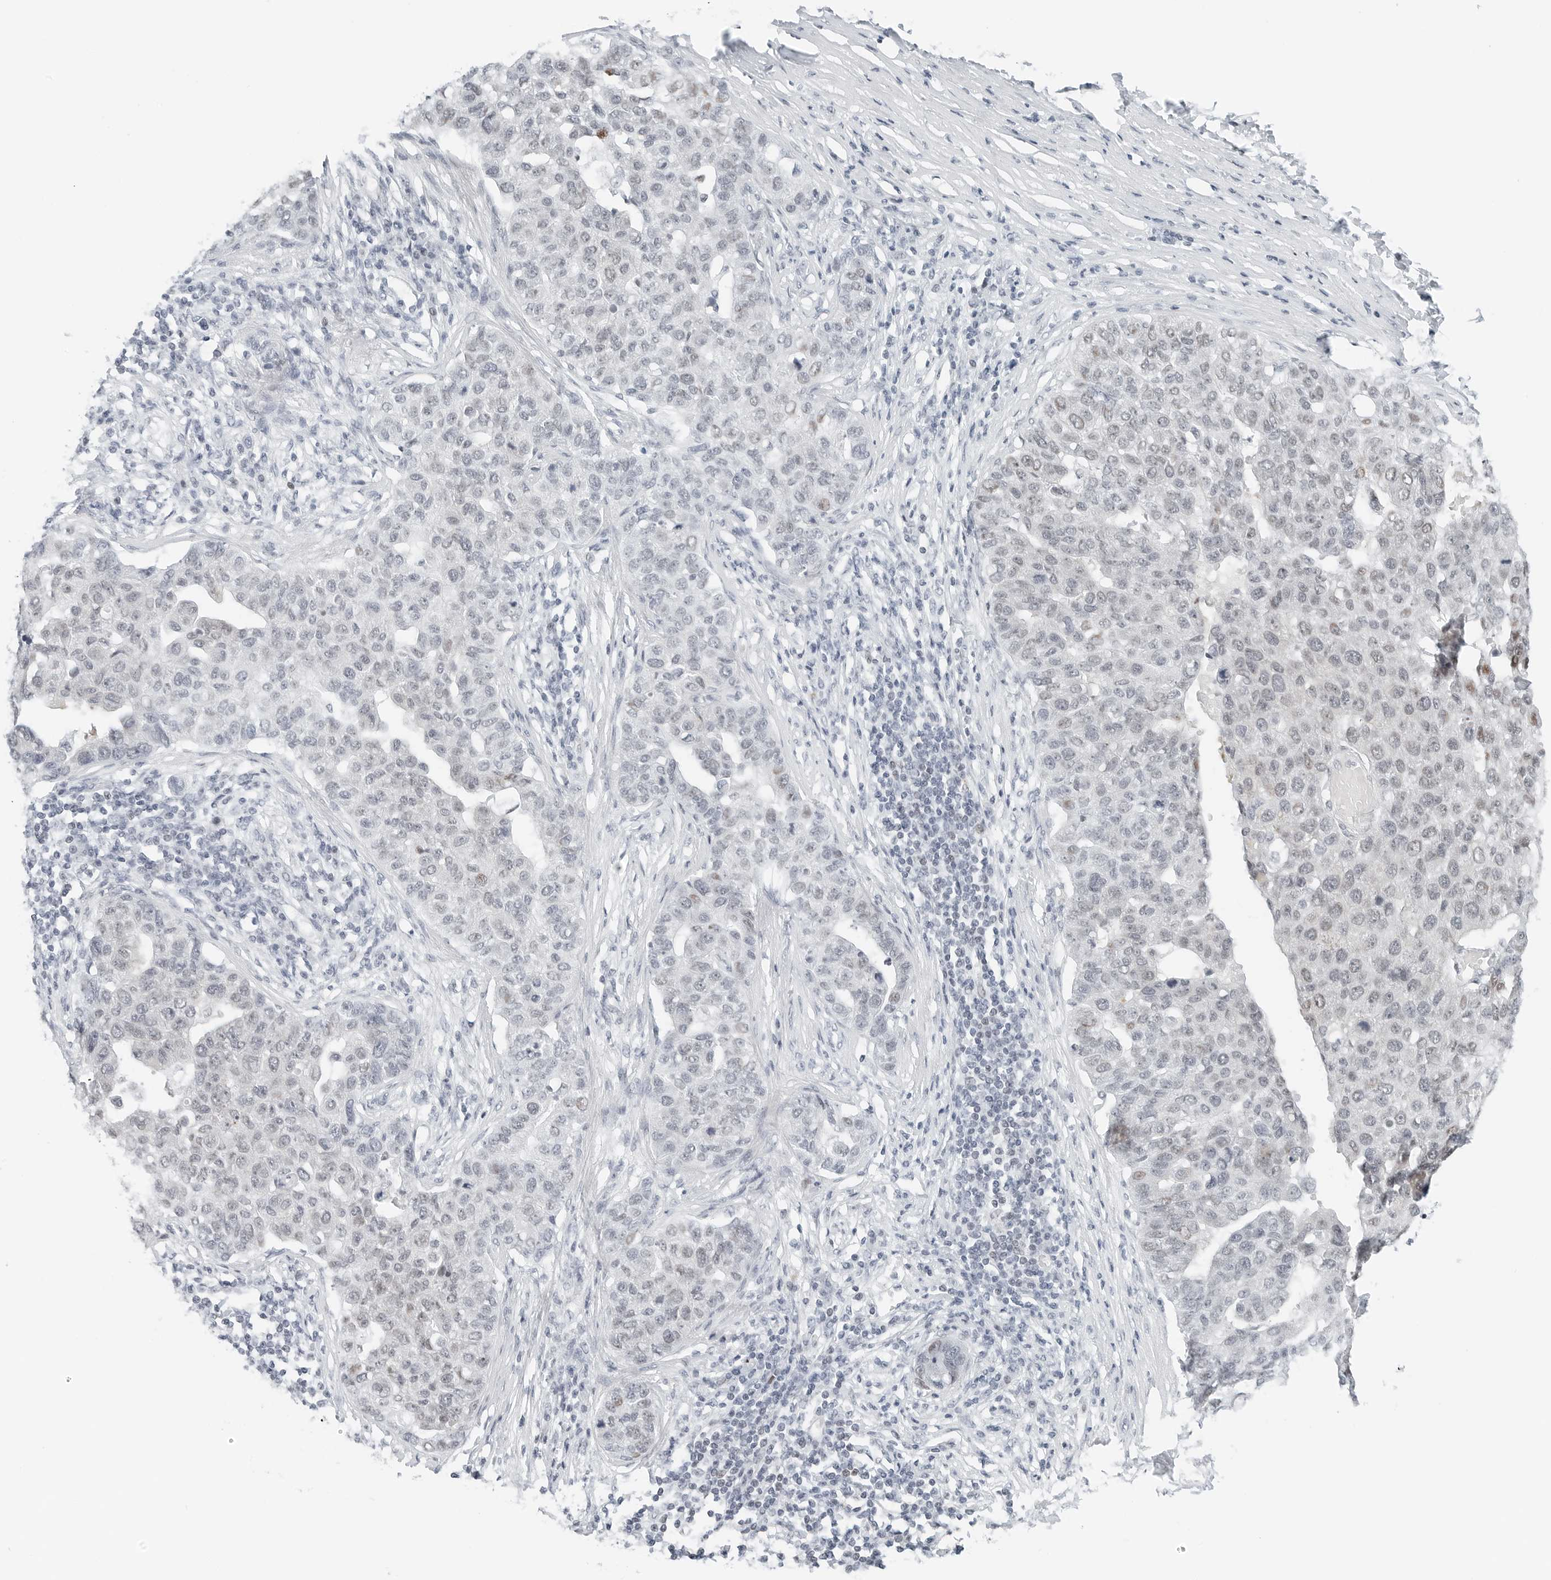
{"staining": {"intensity": "weak", "quantity": "<25%", "location": "nuclear"}, "tissue": "pancreatic cancer", "cell_type": "Tumor cells", "image_type": "cancer", "snomed": [{"axis": "morphology", "description": "Adenocarcinoma, NOS"}, {"axis": "topography", "description": "Pancreas"}], "caption": "Immunohistochemistry (IHC) image of neoplastic tissue: adenocarcinoma (pancreatic) stained with DAB exhibits no significant protein positivity in tumor cells.", "gene": "NTMT2", "patient": {"sex": "female", "age": 61}}